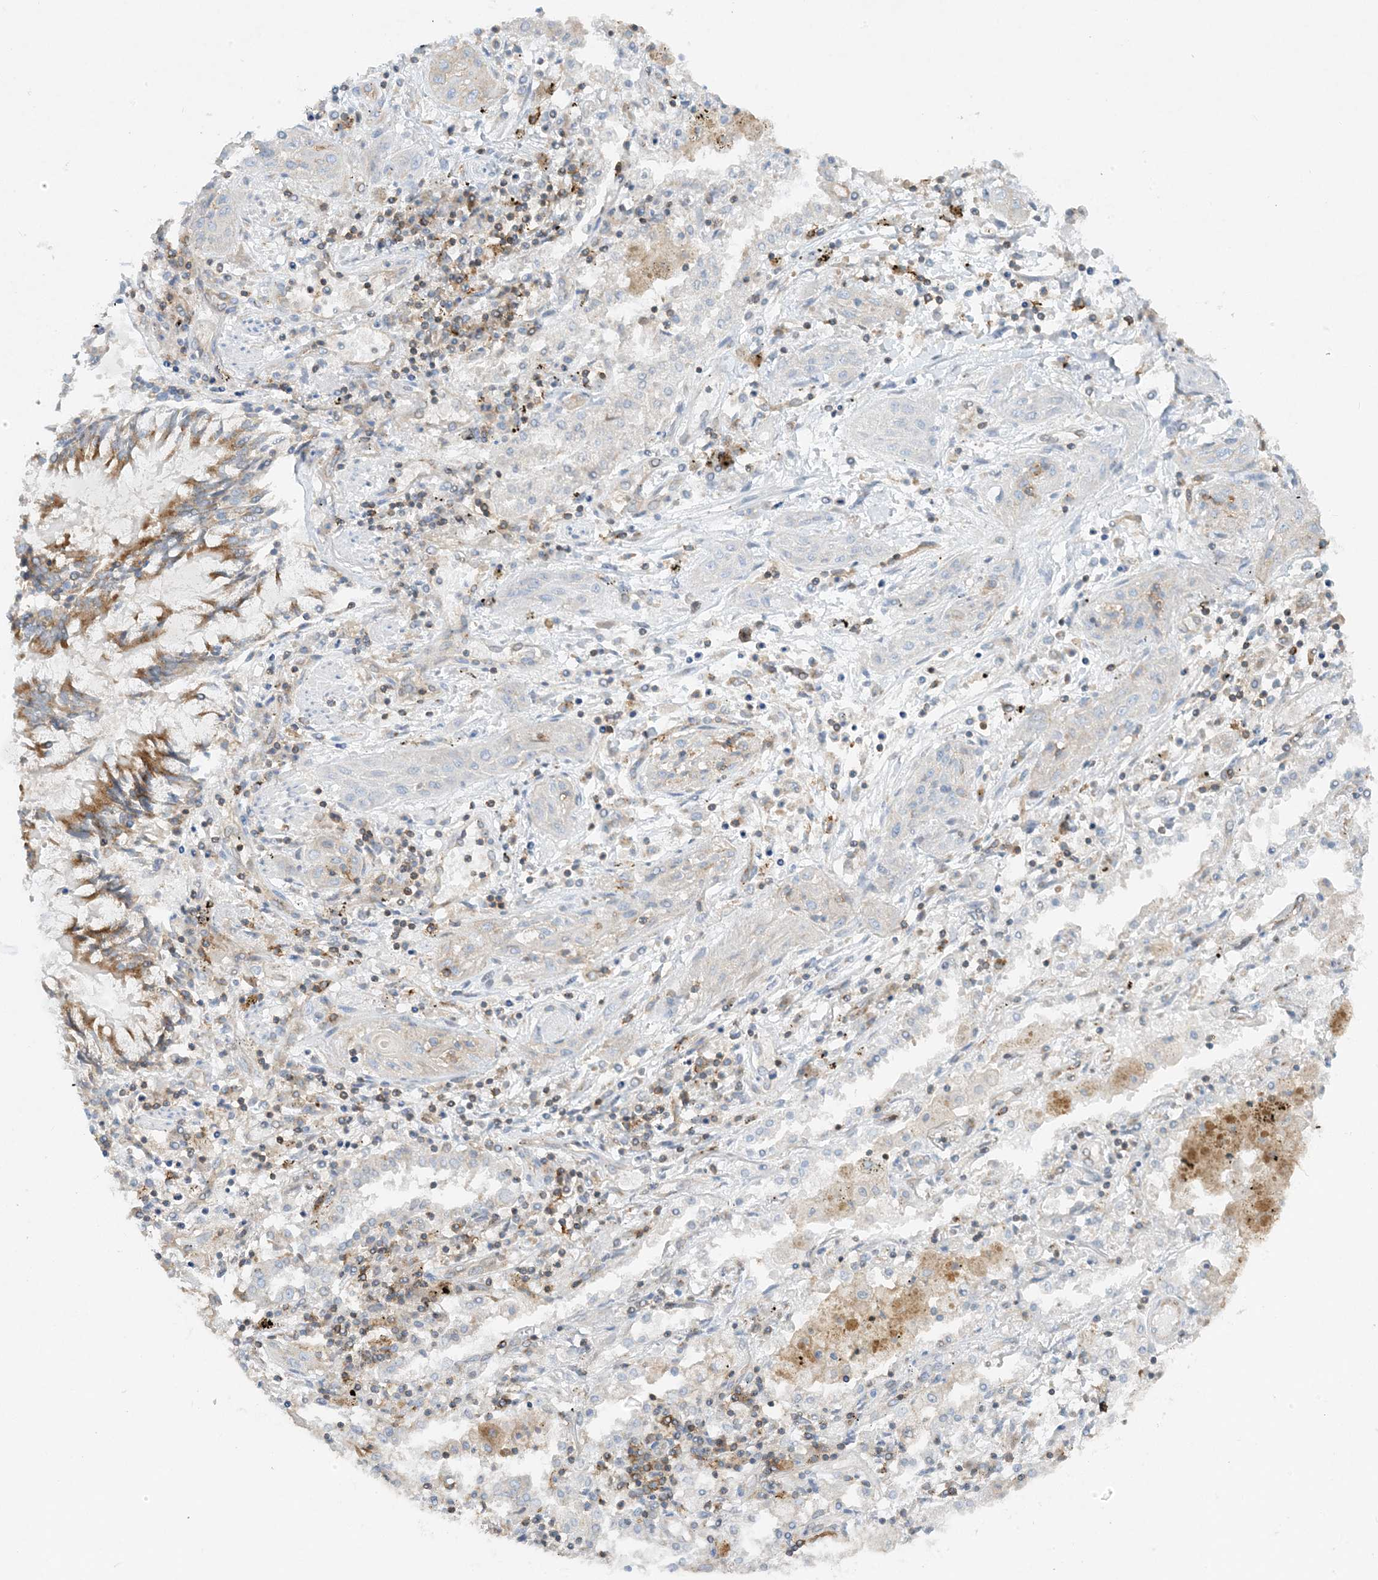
{"staining": {"intensity": "weak", "quantity": "<25%", "location": "cytoplasmic/membranous"}, "tissue": "lung cancer", "cell_type": "Tumor cells", "image_type": "cancer", "snomed": [{"axis": "morphology", "description": "Squamous cell carcinoma, NOS"}, {"axis": "topography", "description": "Lung"}], "caption": "This micrograph is of lung cancer stained with IHC to label a protein in brown with the nuclei are counter-stained blue. There is no staining in tumor cells.", "gene": "HLA-E", "patient": {"sex": "female", "age": 47}}